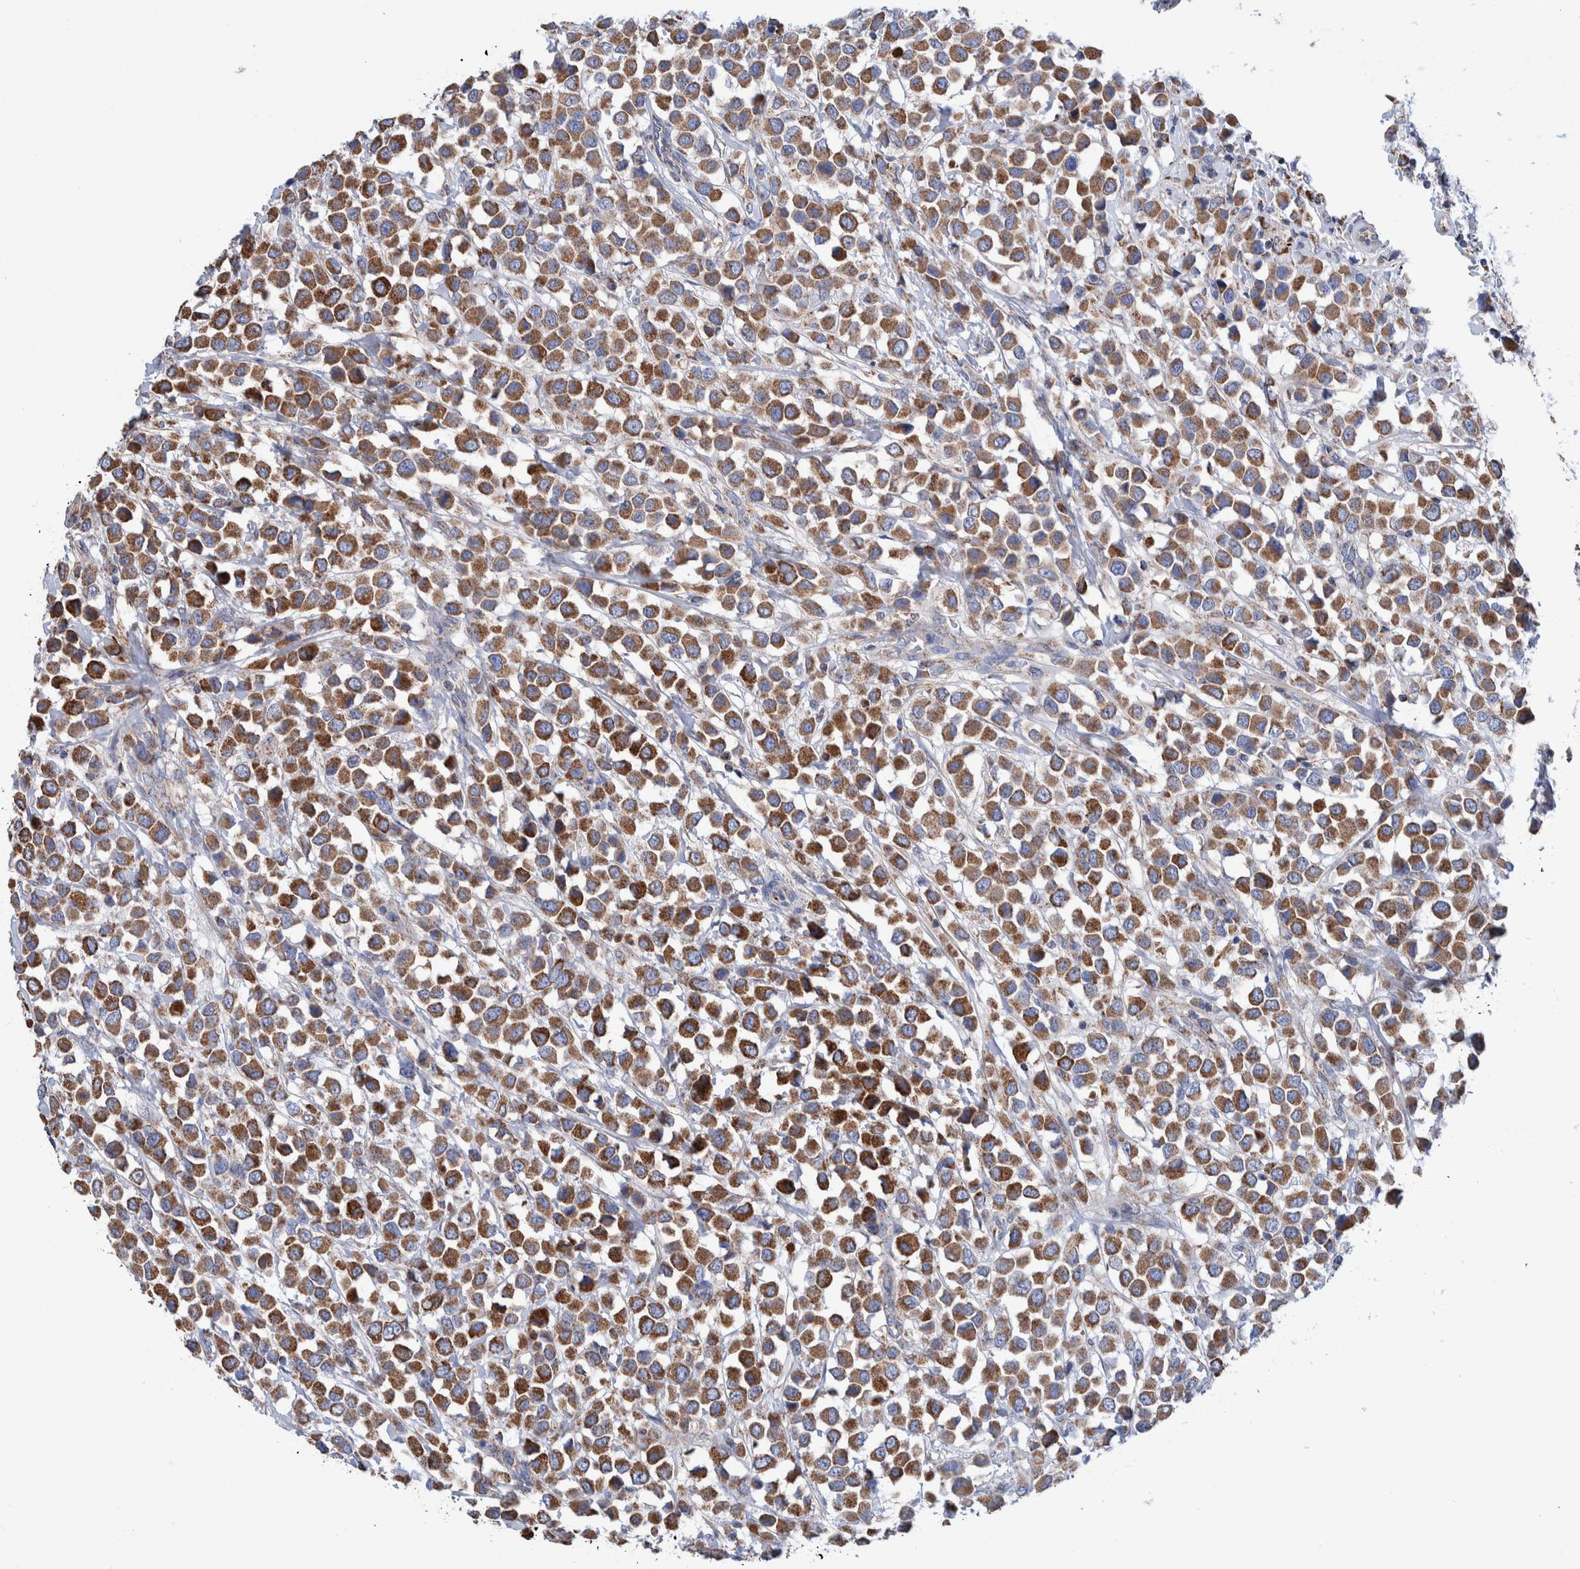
{"staining": {"intensity": "strong", "quantity": ">75%", "location": "cytoplasmic/membranous"}, "tissue": "breast cancer", "cell_type": "Tumor cells", "image_type": "cancer", "snomed": [{"axis": "morphology", "description": "Duct carcinoma"}, {"axis": "topography", "description": "Breast"}], "caption": "Invasive ductal carcinoma (breast) tissue displays strong cytoplasmic/membranous expression in about >75% of tumor cells", "gene": "DECR1", "patient": {"sex": "female", "age": 61}}